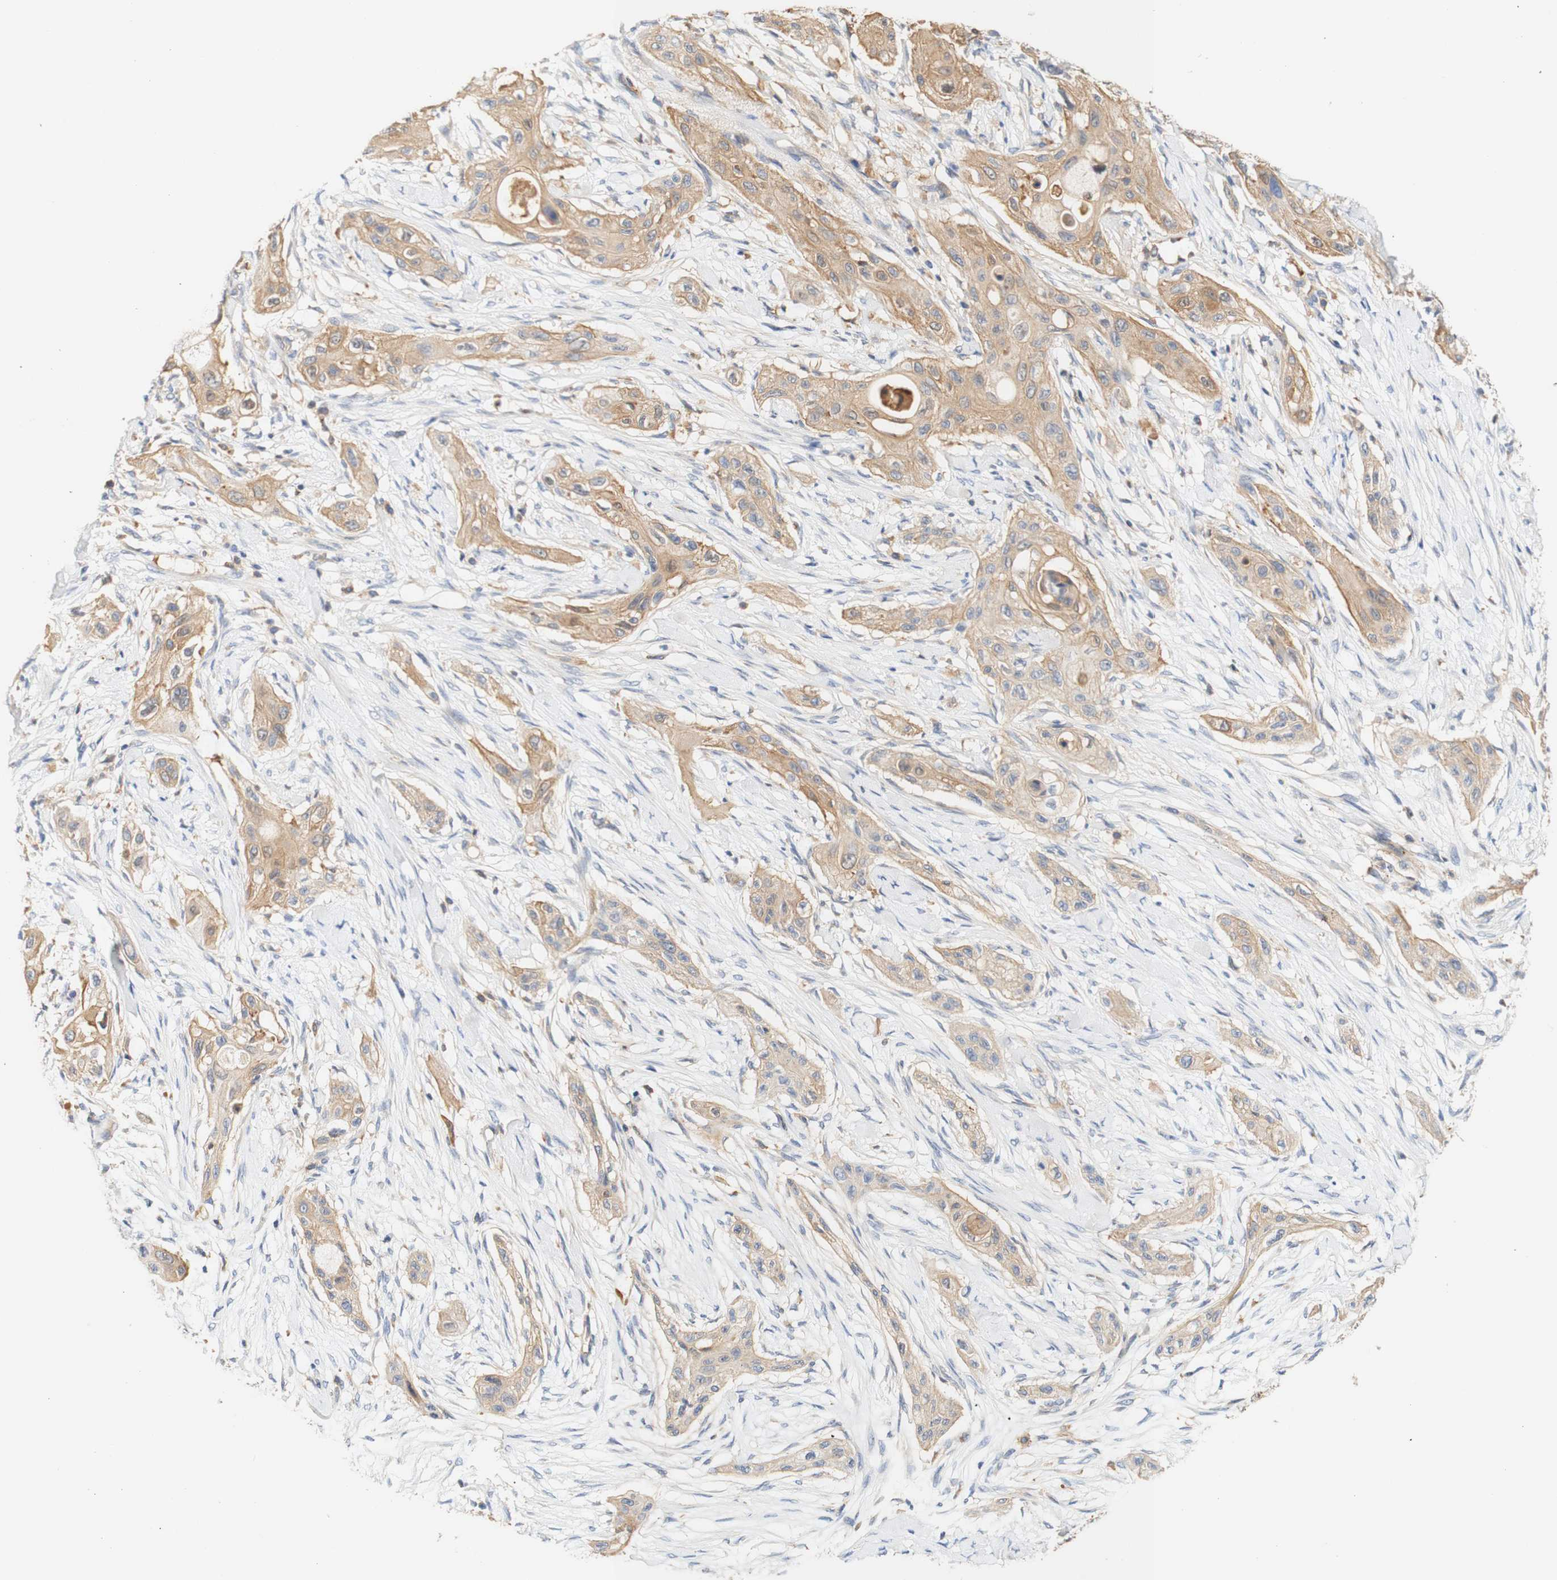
{"staining": {"intensity": "weak", "quantity": ">75%", "location": "cytoplasmic/membranous"}, "tissue": "lung cancer", "cell_type": "Tumor cells", "image_type": "cancer", "snomed": [{"axis": "morphology", "description": "Squamous cell carcinoma, NOS"}, {"axis": "topography", "description": "Lung"}], "caption": "Weak cytoplasmic/membranous positivity is present in approximately >75% of tumor cells in lung squamous cell carcinoma.", "gene": "PCDH7", "patient": {"sex": "female", "age": 47}}